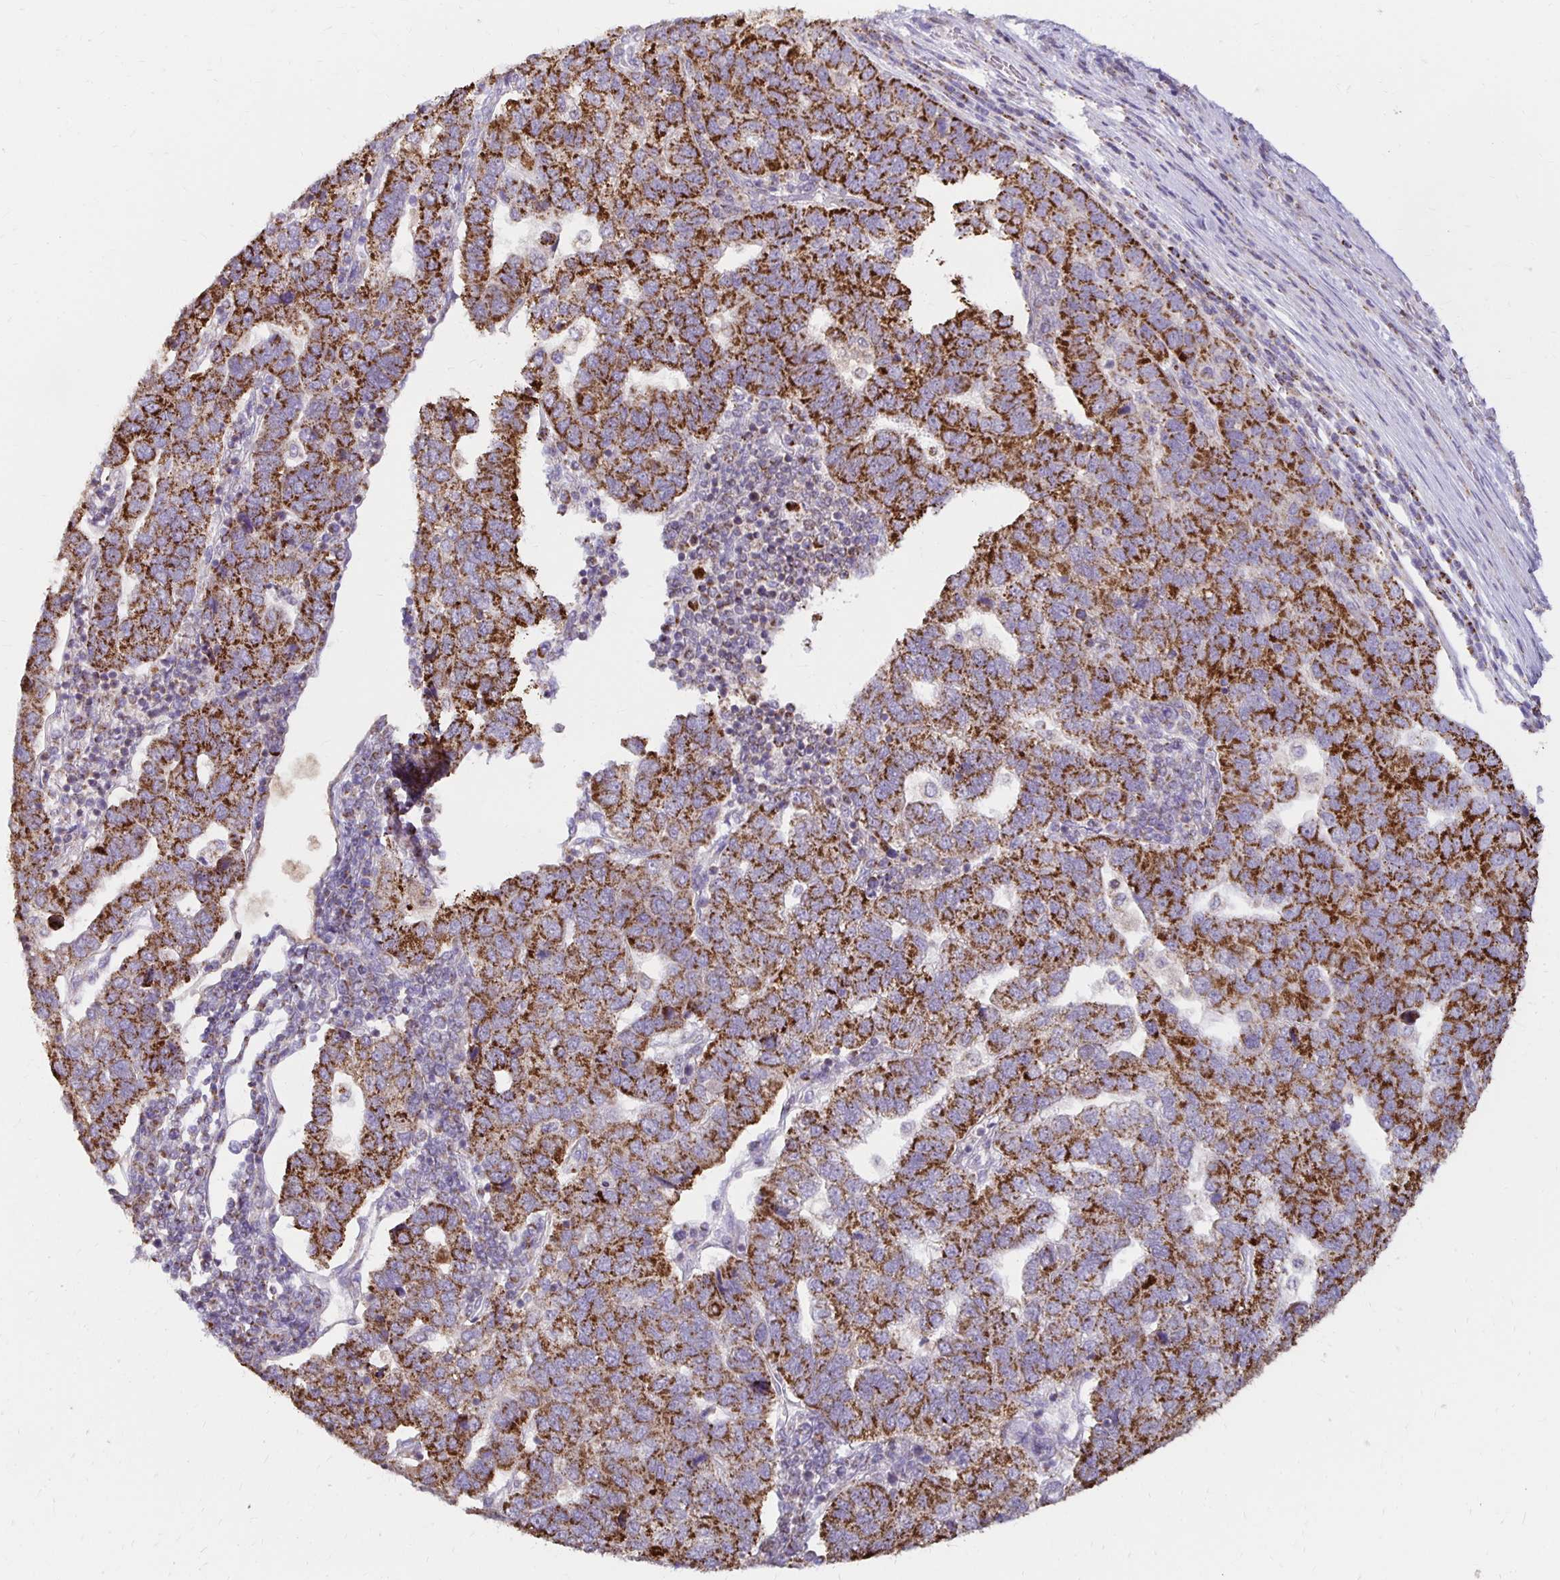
{"staining": {"intensity": "strong", "quantity": ">75%", "location": "cytoplasmic/membranous"}, "tissue": "pancreatic cancer", "cell_type": "Tumor cells", "image_type": "cancer", "snomed": [{"axis": "morphology", "description": "Adenocarcinoma, NOS"}, {"axis": "topography", "description": "Pancreas"}], "caption": "Immunohistochemistry (IHC) histopathology image of pancreatic cancer (adenocarcinoma) stained for a protein (brown), which demonstrates high levels of strong cytoplasmic/membranous staining in approximately >75% of tumor cells.", "gene": "IER3", "patient": {"sex": "female", "age": 61}}